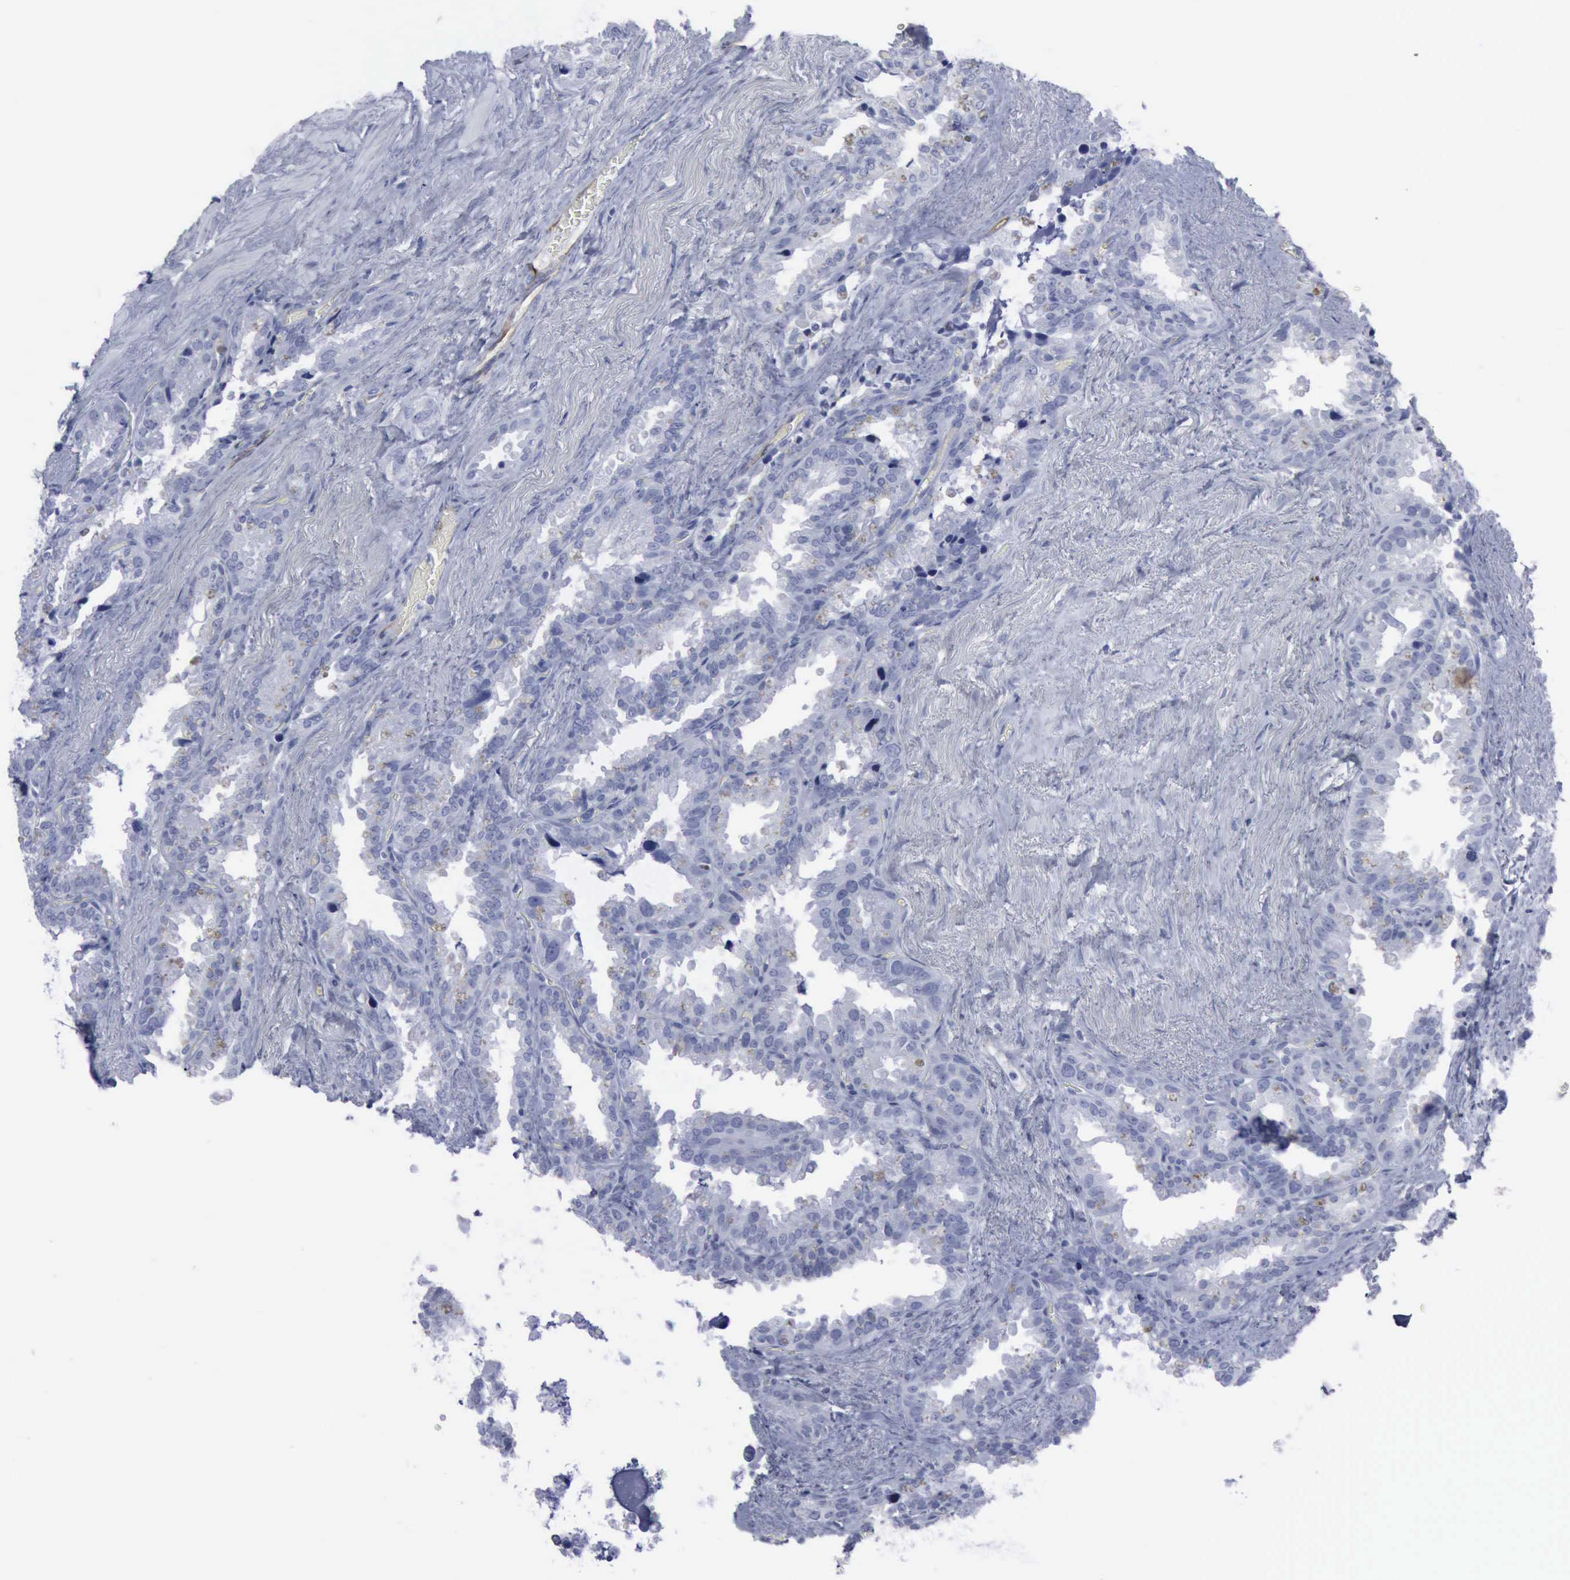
{"staining": {"intensity": "negative", "quantity": "none", "location": "none"}, "tissue": "seminal vesicle", "cell_type": "Glandular cells", "image_type": "normal", "snomed": [{"axis": "morphology", "description": "Normal tissue, NOS"}, {"axis": "topography", "description": "Prostate"}, {"axis": "topography", "description": "Seminal veicle"}], "caption": "Immunohistochemistry of benign human seminal vesicle shows no expression in glandular cells. (Brightfield microscopy of DAB (3,3'-diaminobenzidine) immunohistochemistry (IHC) at high magnification).", "gene": "VCAM1", "patient": {"sex": "male", "age": 63}}